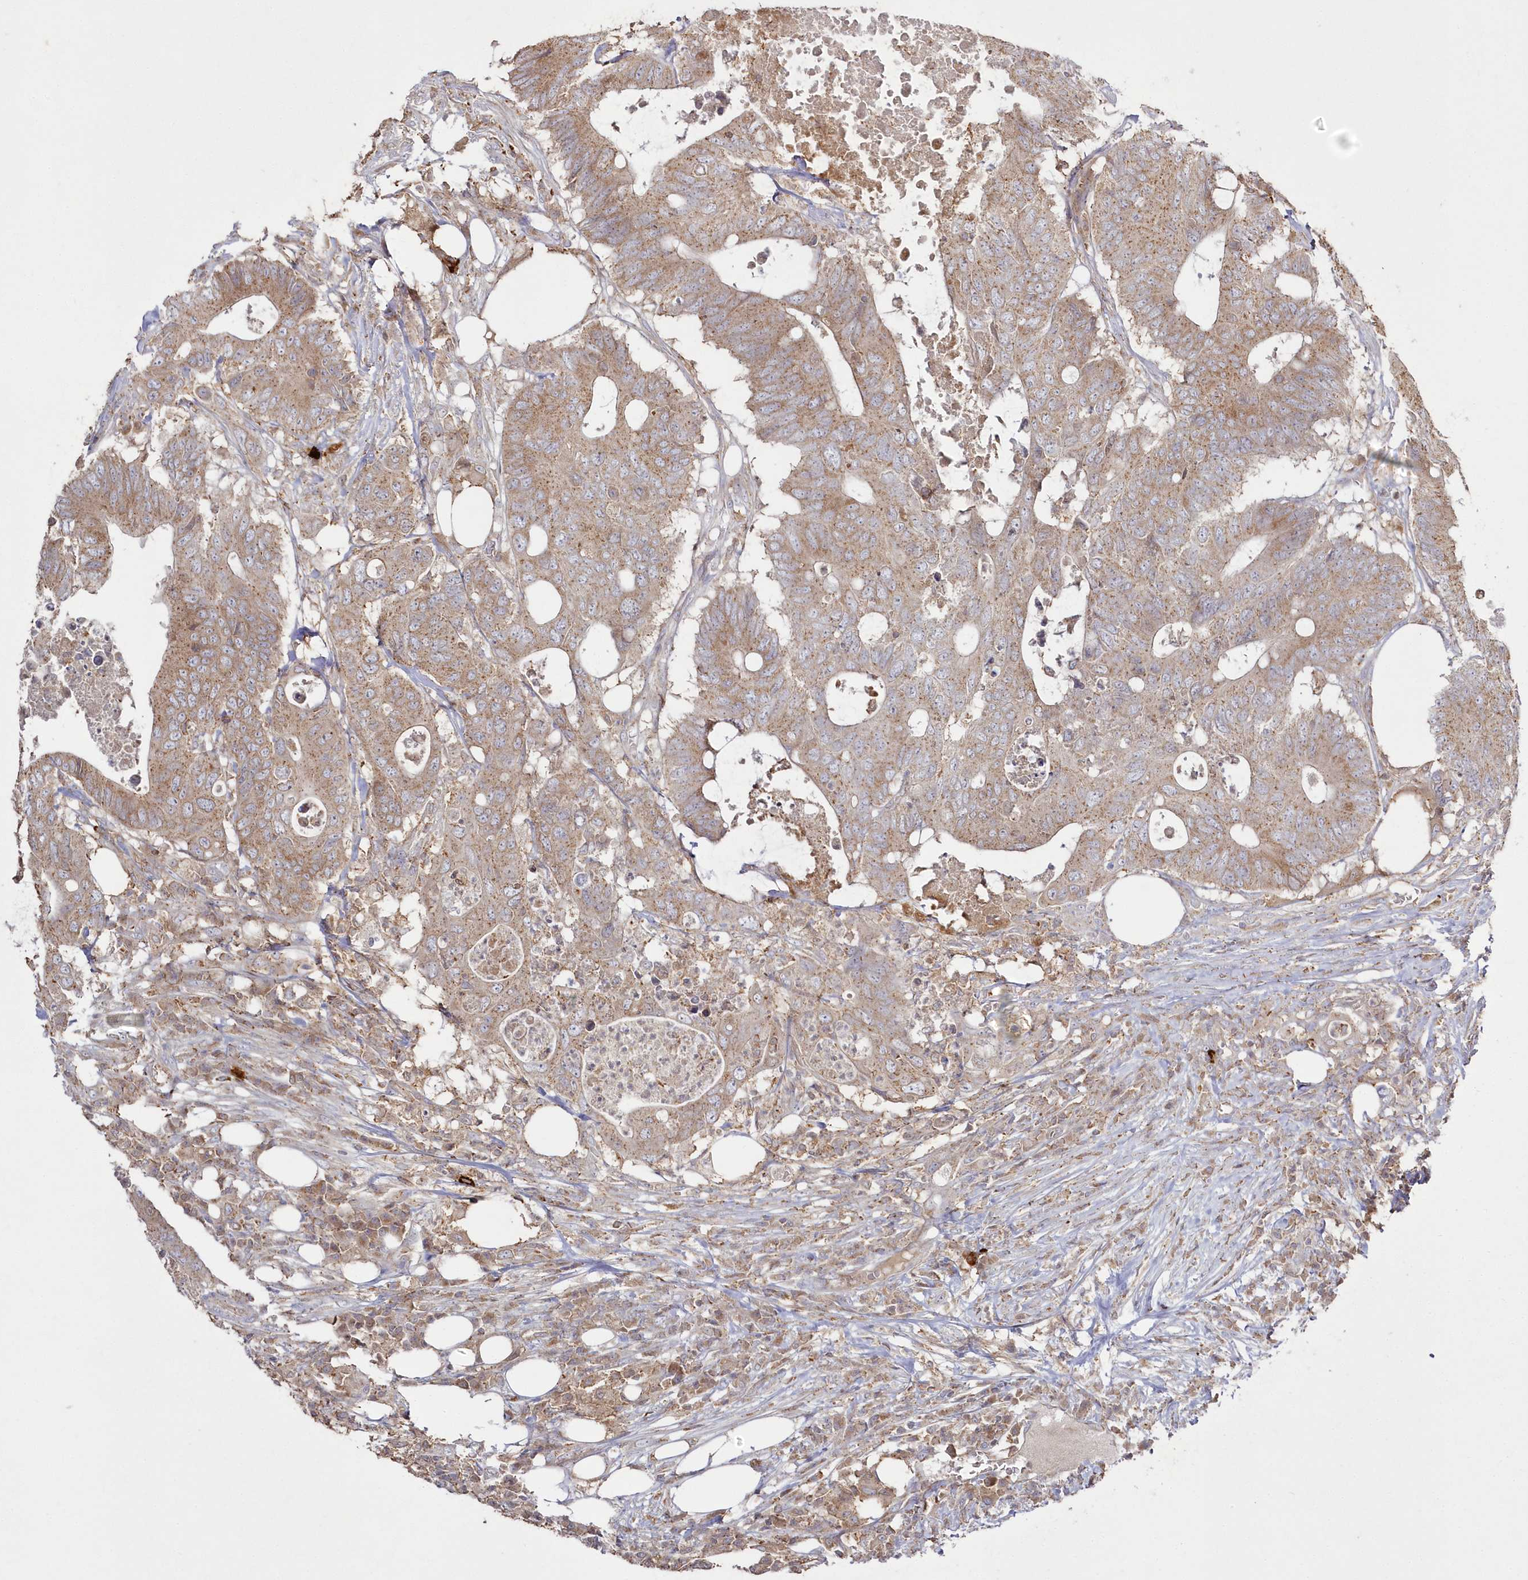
{"staining": {"intensity": "moderate", "quantity": ">75%", "location": "cytoplasmic/membranous"}, "tissue": "colorectal cancer", "cell_type": "Tumor cells", "image_type": "cancer", "snomed": [{"axis": "morphology", "description": "Adenocarcinoma, NOS"}, {"axis": "topography", "description": "Colon"}], "caption": "A brown stain labels moderate cytoplasmic/membranous expression of a protein in human colorectal cancer (adenocarcinoma) tumor cells. (DAB IHC, brown staining for protein, blue staining for nuclei).", "gene": "ARSB", "patient": {"sex": "male", "age": 71}}